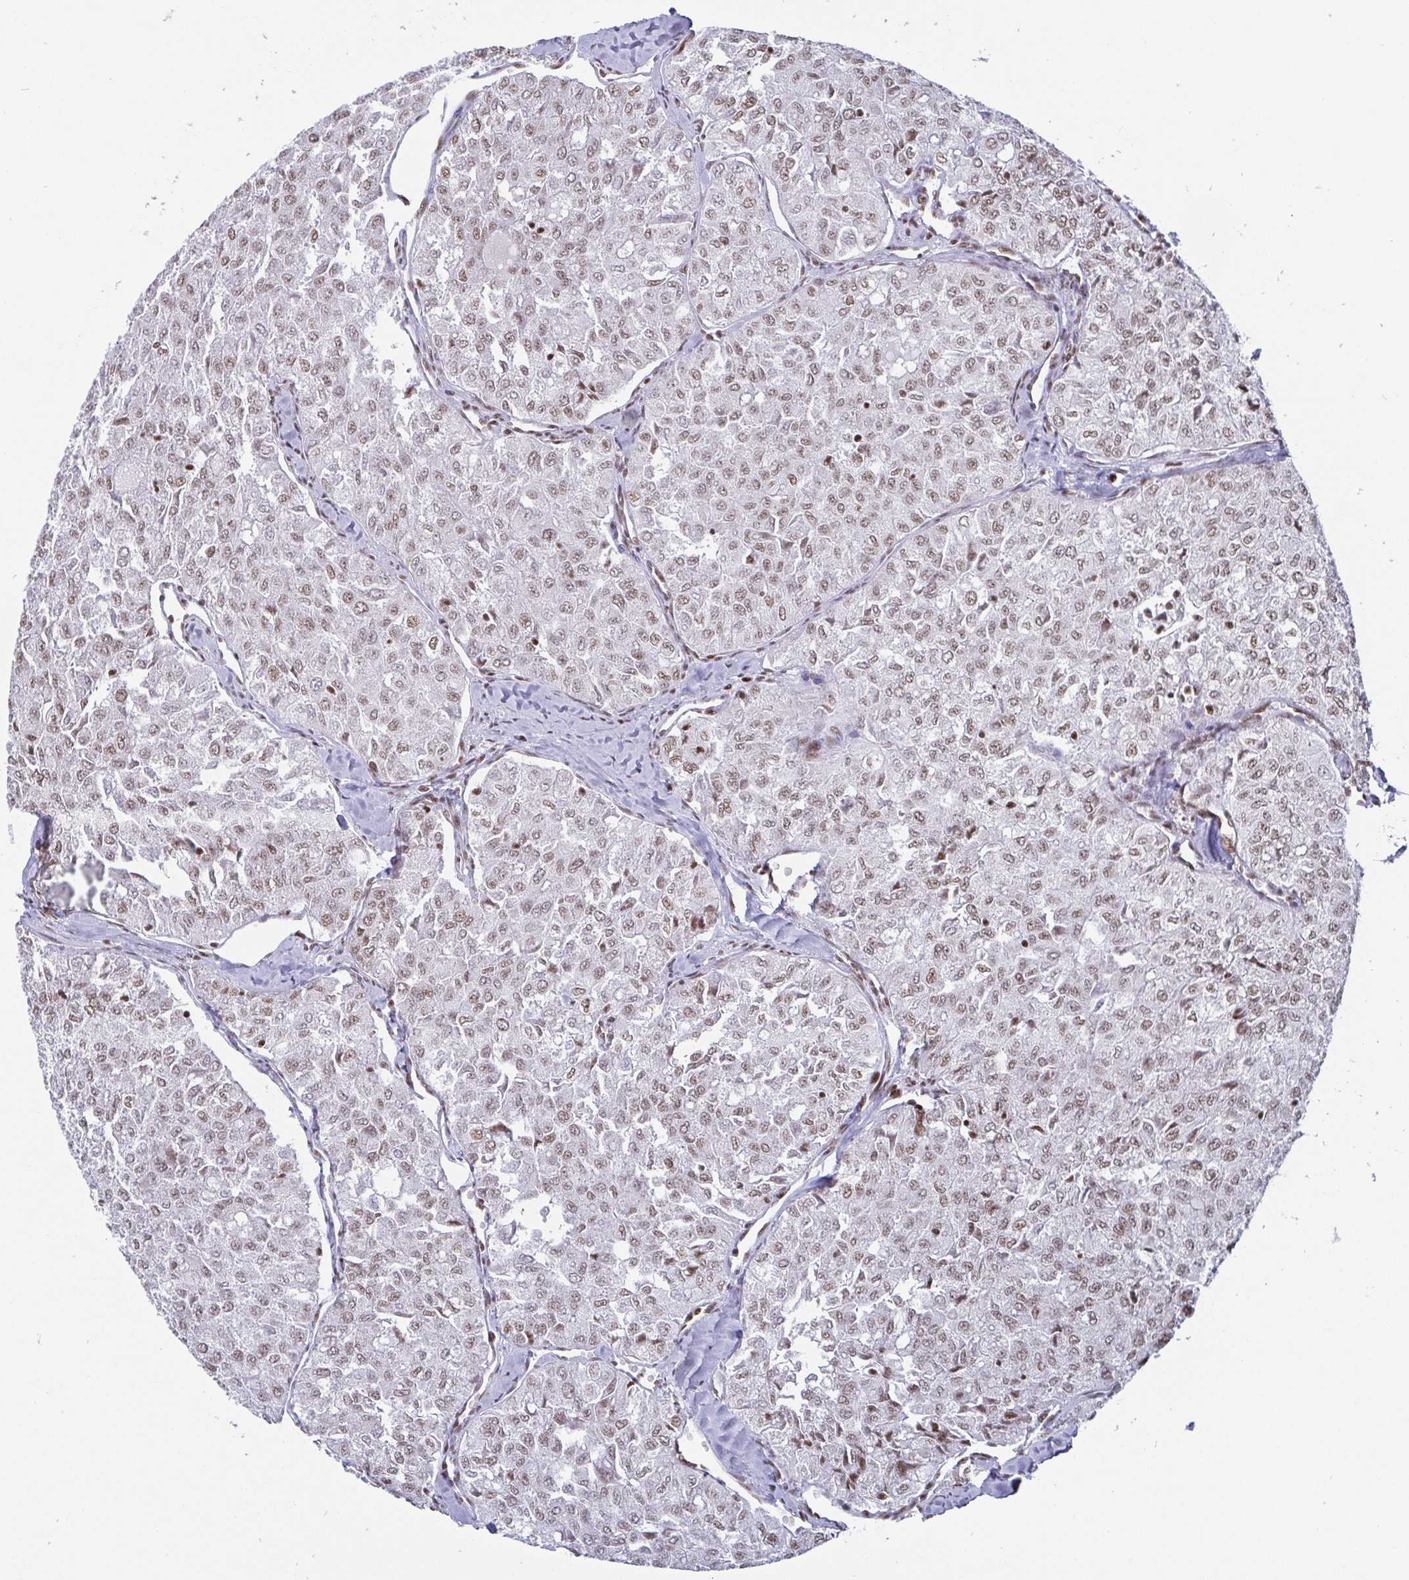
{"staining": {"intensity": "moderate", "quantity": "25%-75%", "location": "nuclear"}, "tissue": "thyroid cancer", "cell_type": "Tumor cells", "image_type": "cancer", "snomed": [{"axis": "morphology", "description": "Follicular adenoma carcinoma, NOS"}, {"axis": "topography", "description": "Thyroid gland"}], "caption": "Approximately 25%-75% of tumor cells in thyroid cancer (follicular adenoma carcinoma) display moderate nuclear protein staining as visualized by brown immunohistochemical staining.", "gene": "CTCF", "patient": {"sex": "male", "age": 75}}